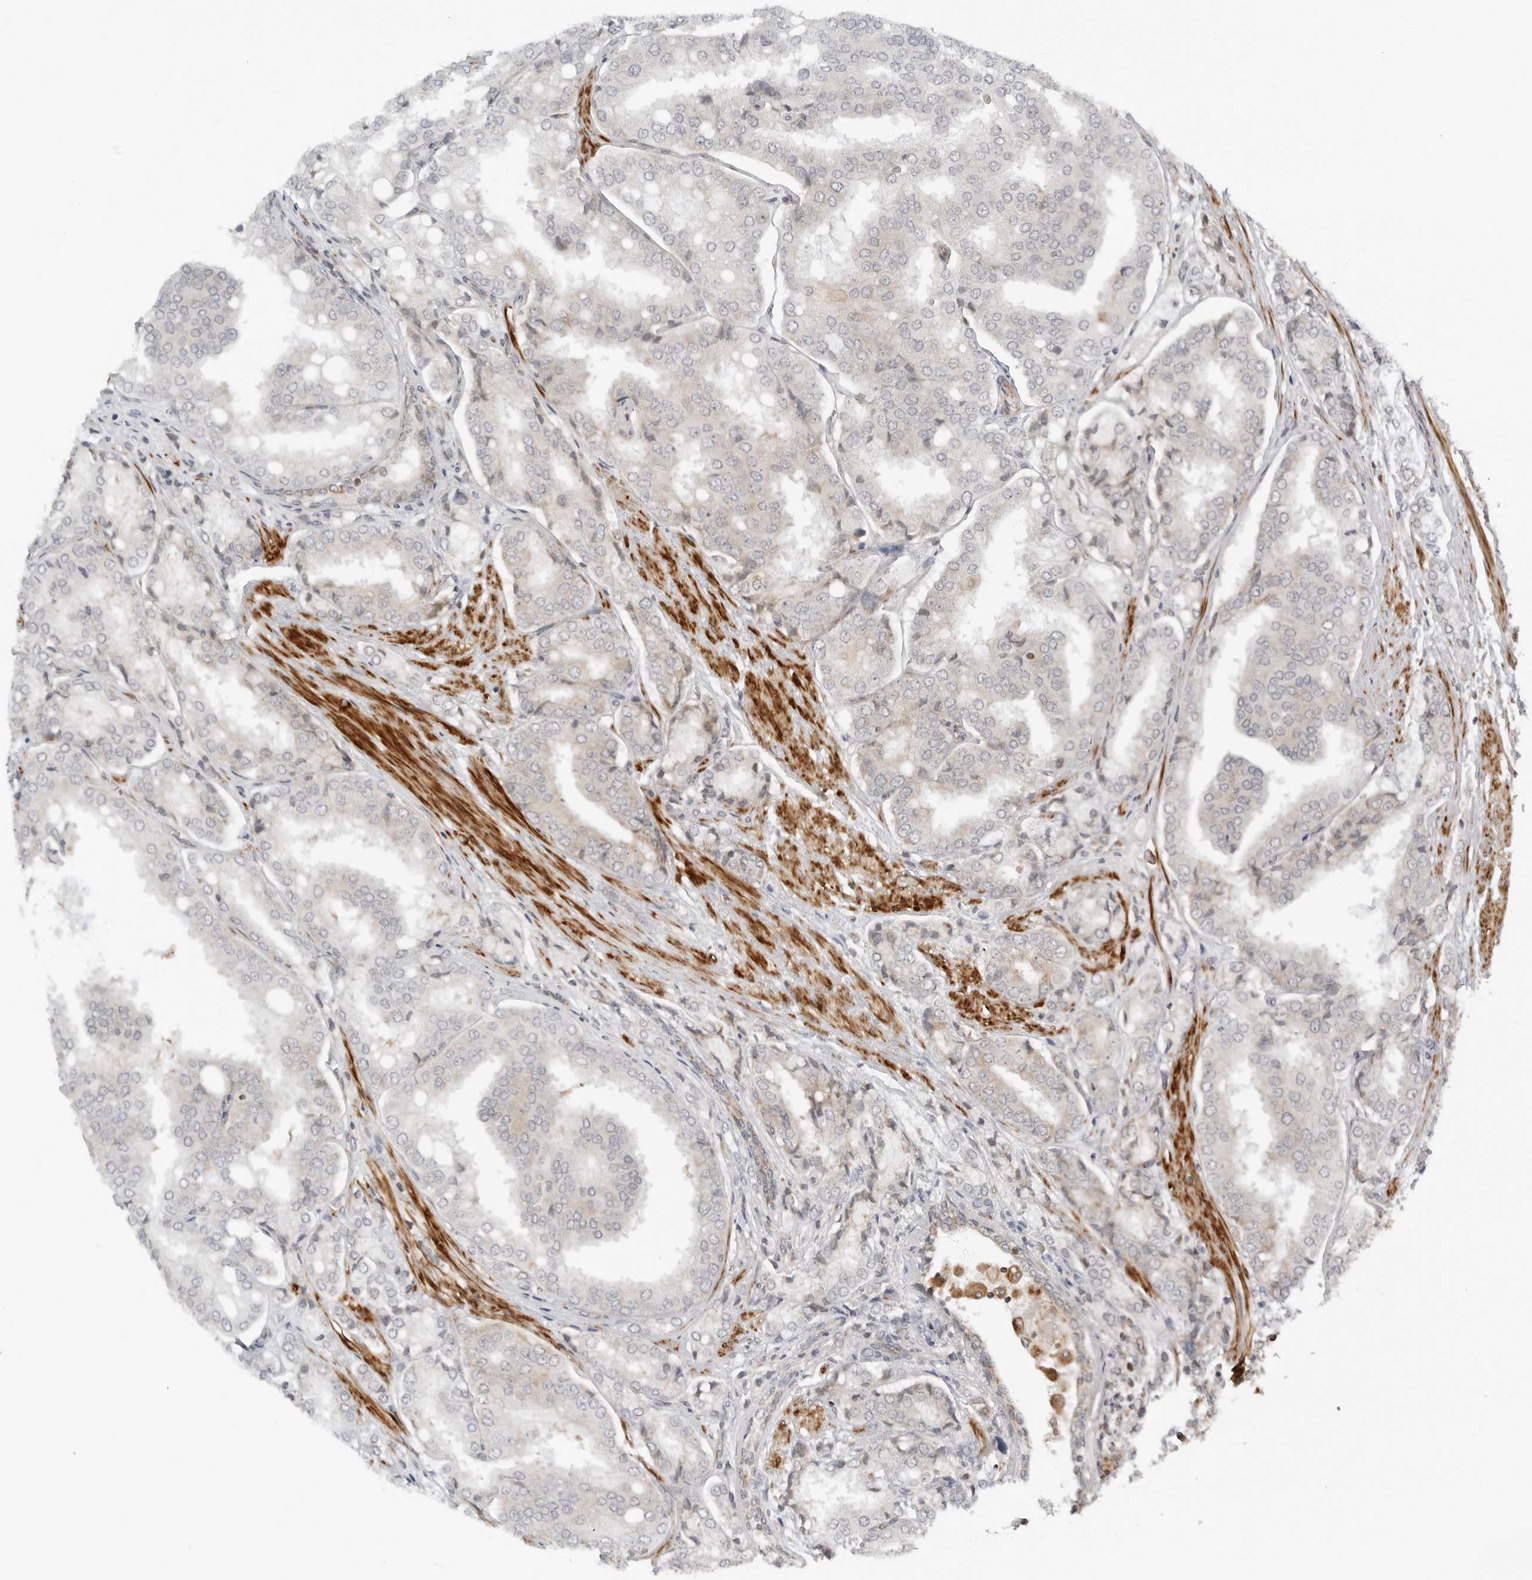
{"staining": {"intensity": "negative", "quantity": "none", "location": "none"}, "tissue": "prostate cancer", "cell_type": "Tumor cells", "image_type": "cancer", "snomed": [{"axis": "morphology", "description": "Adenocarcinoma, High grade"}, {"axis": "topography", "description": "Prostate"}], "caption": "High-grade adenocarcinoma (prostate) was stained to show a protein in brown. There is no significant positivity in tumor cells. (Brightfield microscopy of DAB IHC at high magnification).", "gene": "PEX2", "patient": {"sex": "male", "age": 50}}